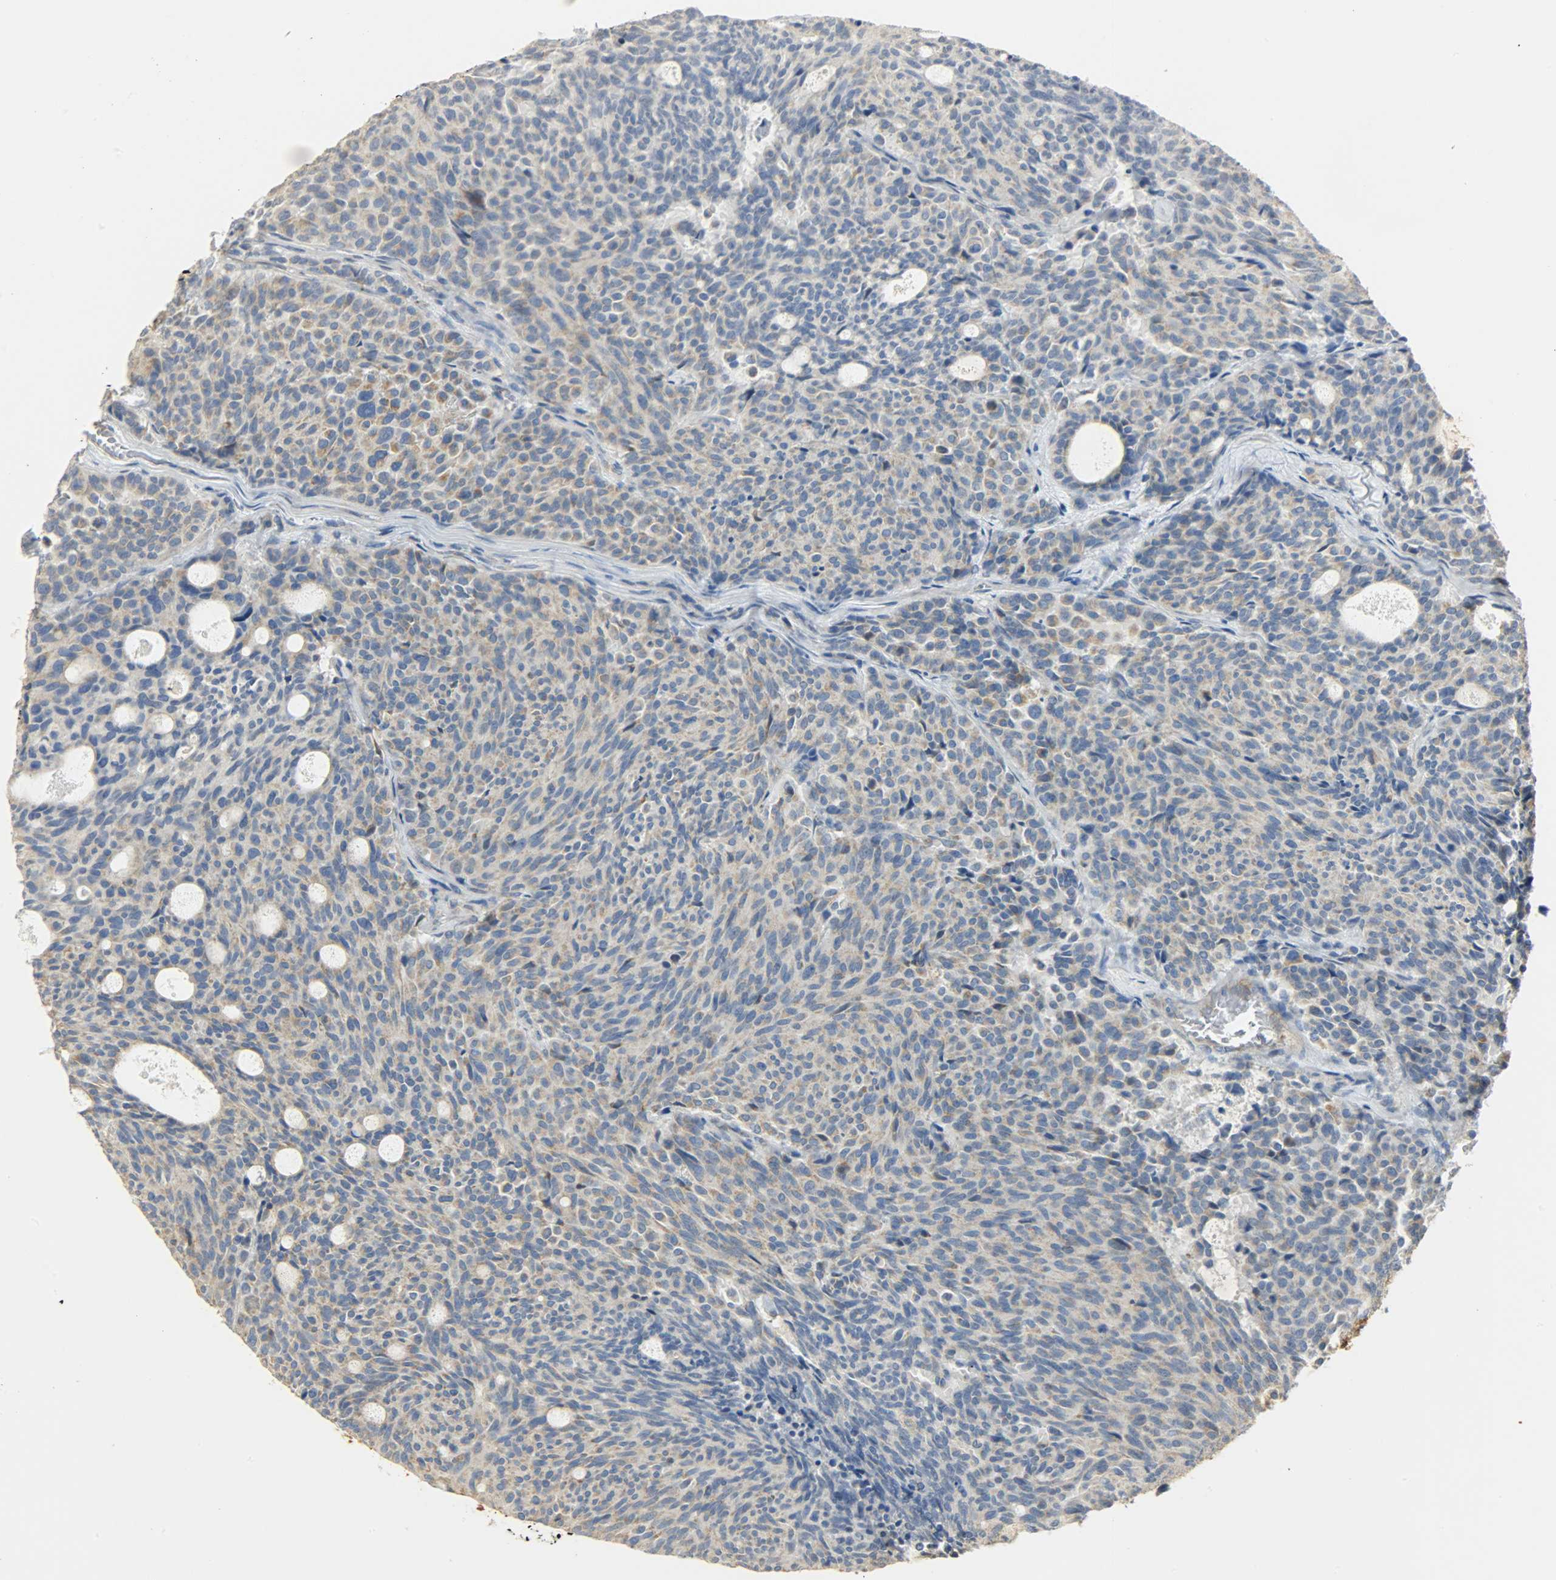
{"staining": {"intensity": "moderate", "quantity": ">75%", "location": "cytoplasmic/membranous"}, "tissue": "carcinoid", "cell_type": "Tumor cells", "image_type": "cancer", "snomed": [{"axis": "morphology", "description": "Carcinoid, malignant, NOS"}, {"axis": "topography", "description": "Pancreas"}], "caption": "This is a micrograph of IHC staining of carcinoid, which shows moderate positivity in the cytoplasmic/membranous of tumor cells.", "gene": "NNT", "patient": {"sex": "female", "age": 54}}